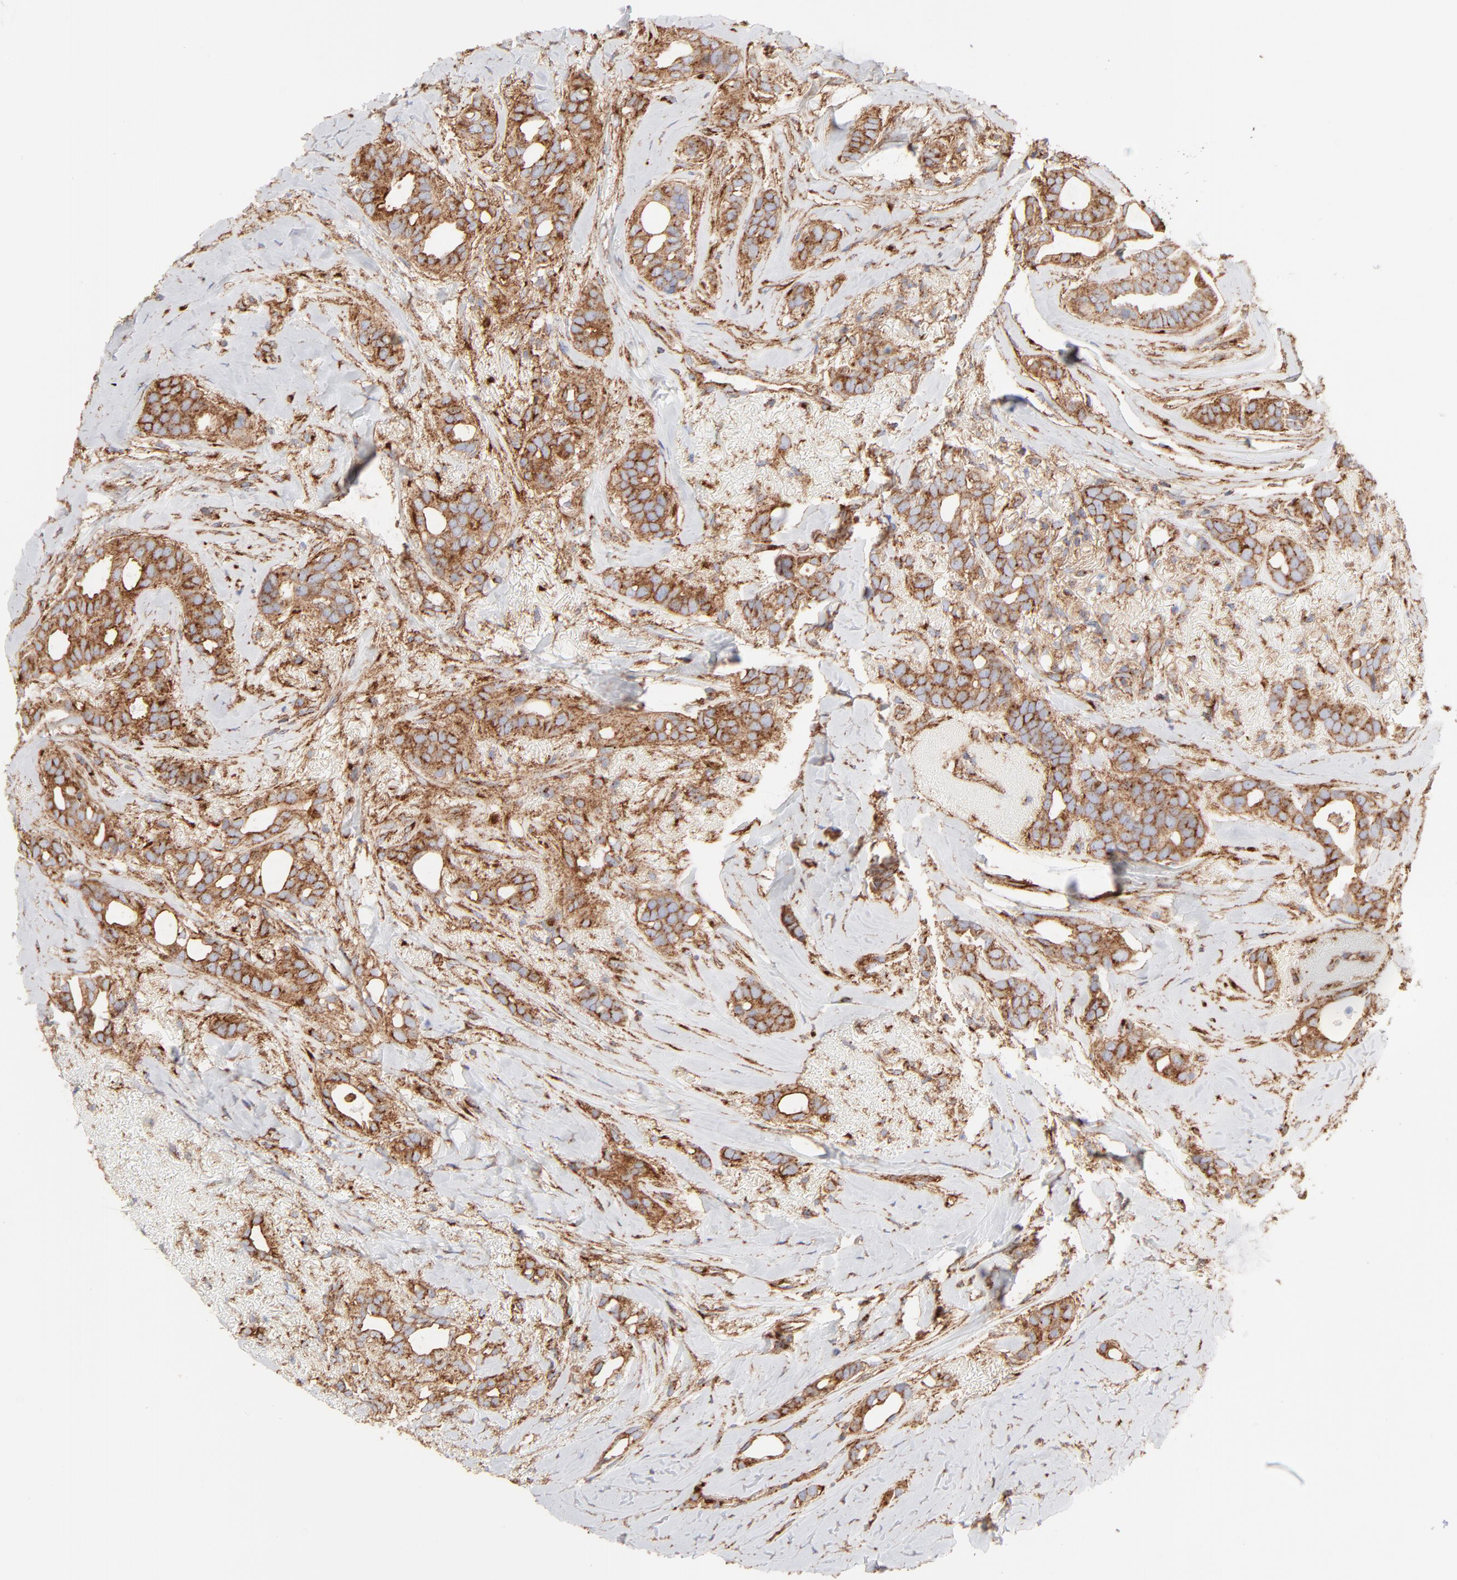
{"staining": {"intensity": "strong", "quantity": ">75%", "location": "cytoplasmic/membranous"}, "tissue": "breast cancer", "cell_type": "Tumor cells", "image_type": "cancer", "snomed": [{"axis": "morphology", "description": "Duct carcinoma"}, {"axis": "topography", "description": "Breast"}], "caption": "Breast cancer (invasive ductal carcinoma) was stained to show a protein in brown. There is high levels of strong cytoplasmic/membranous positivity in about >75% of tumor cells.", "gene": "CLTB", "patient": {"sex": "female", "age": 54}}